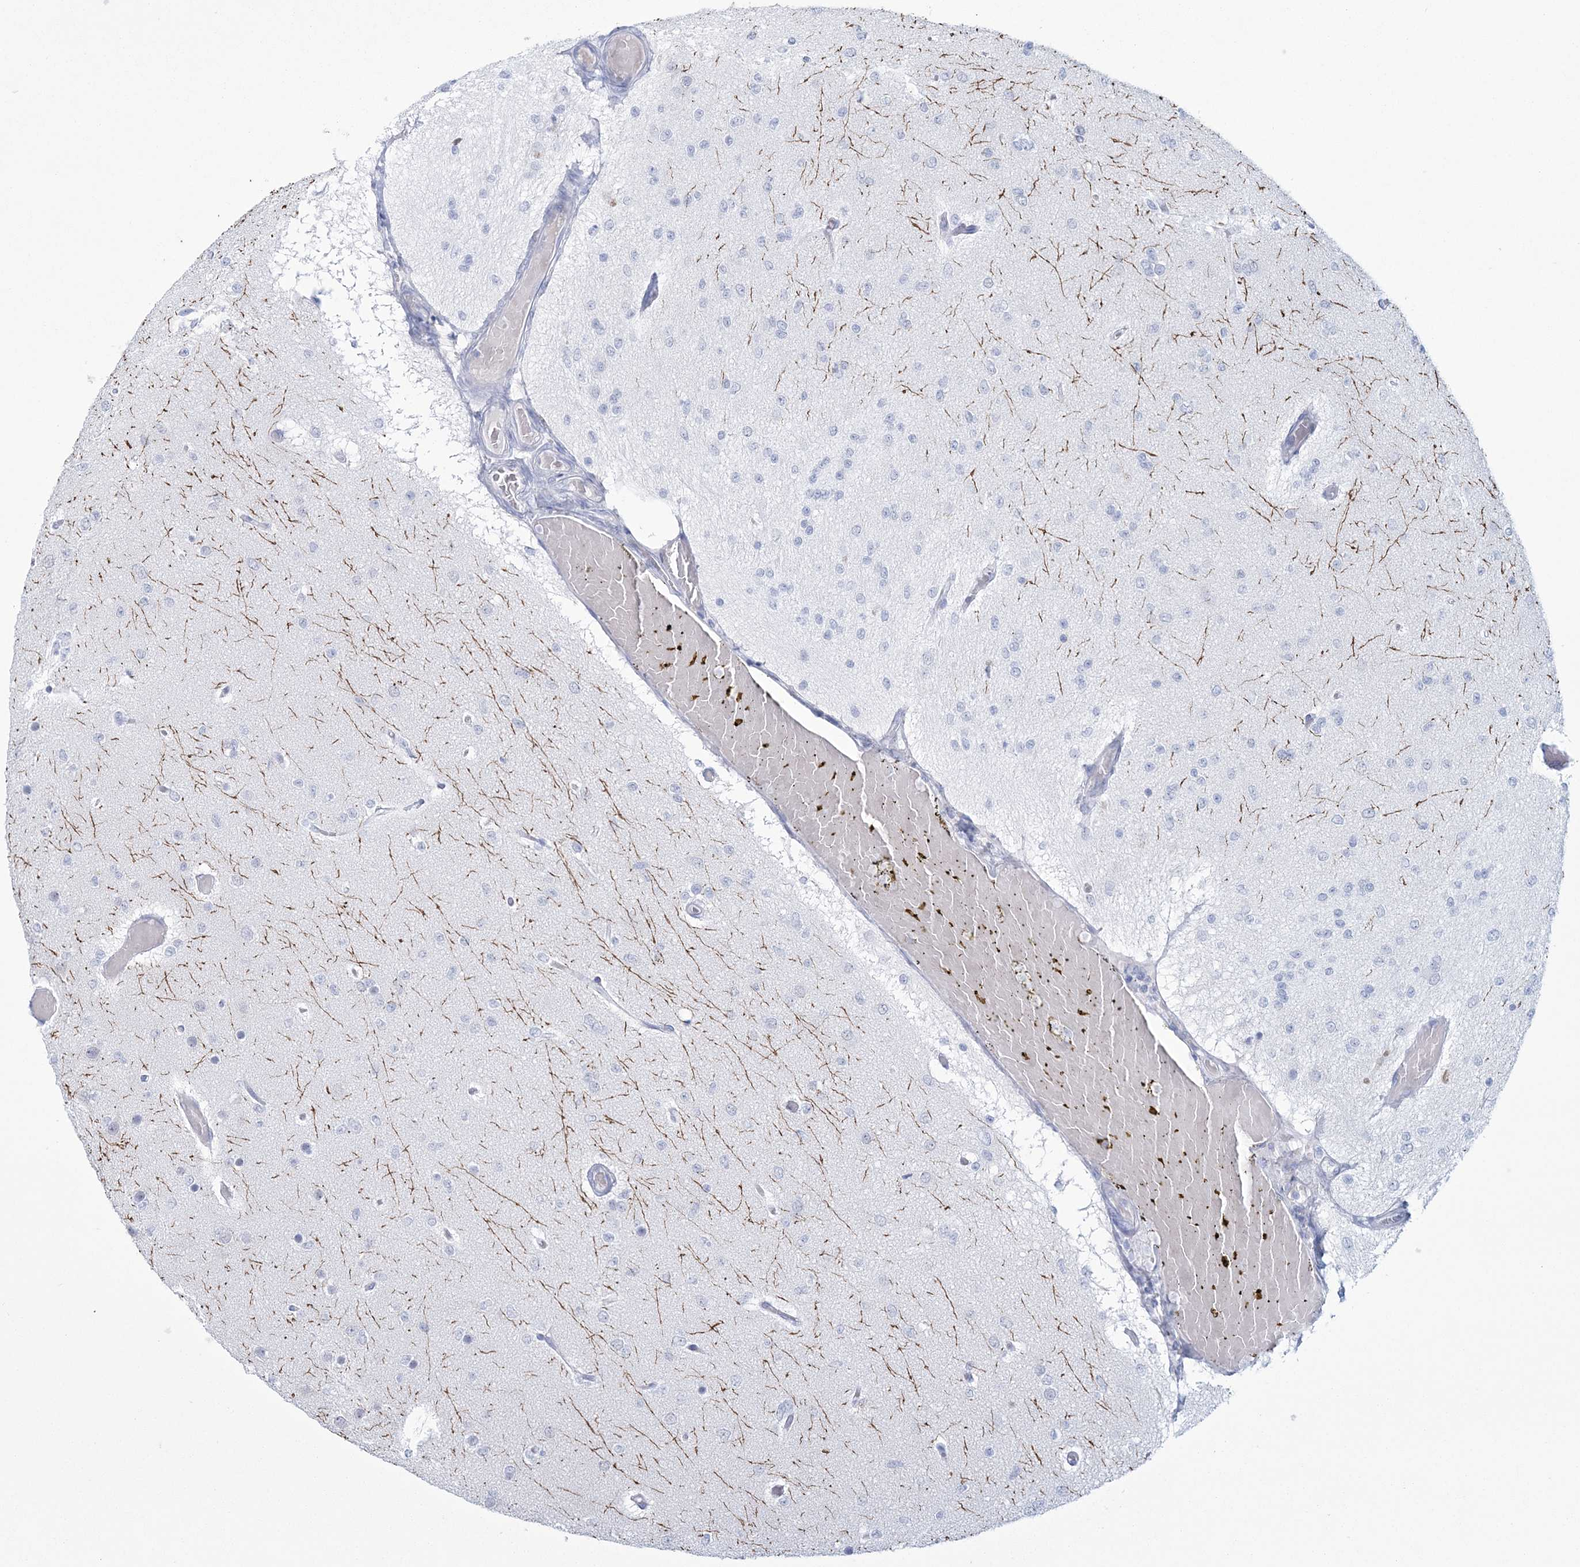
{"staining": {"intensity": "negative", "quantity": "none", "location": "none"}, "tissue": "glioma", "cell_type": "Tumor cells", "image_type": "cancer", "snomed": [{"axis": "morphology", "description": "Glioma, malignant, Low grade"}, {"axis": "topography", "description": "Brain"}], "caption": "The micrograph demonstrates no significant positivity in tumor cells of low-grade glioma (malignant).", "gene": "DPCD", "patient": {"sex": "female", "age": 22}}